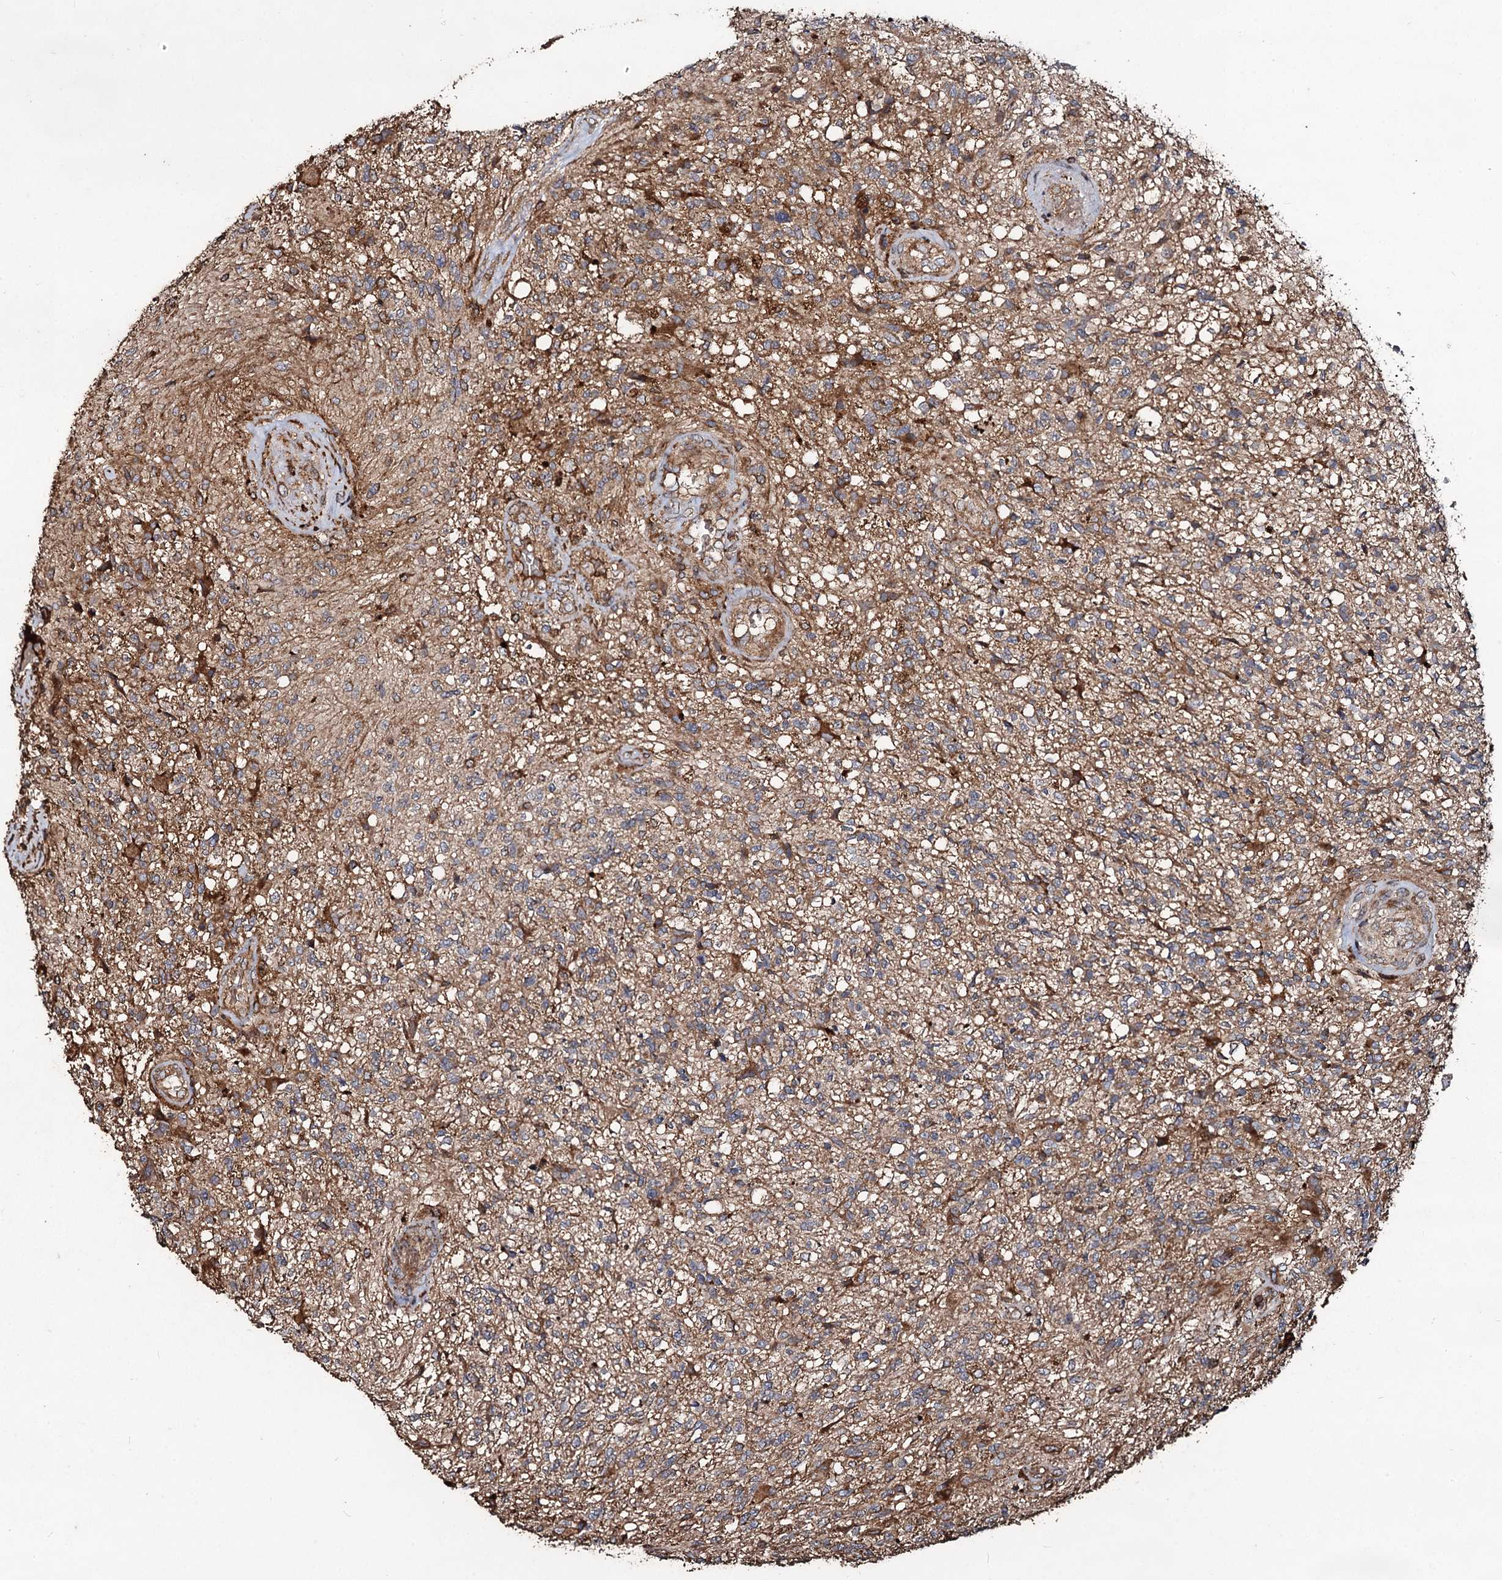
{"staining": {"intensity": "negative", "quantity": "none", "location": "none"}, "tissue": "glioma", "cell_type": "Tumor cells", "image_type": "cancer", "snomed": [{"axis": "morphology", "description": "Glioma, malignant, High grade"}, {"axis": "topography", "description": "Brain"}], "caption": "IHC micrograph of high-grade glioma (malignant) stained for a protein (brown), which displays no expression in tumor cells.", "gene": "NOTCH2NLA", "patient": {"sex": "male", "age": 56}}